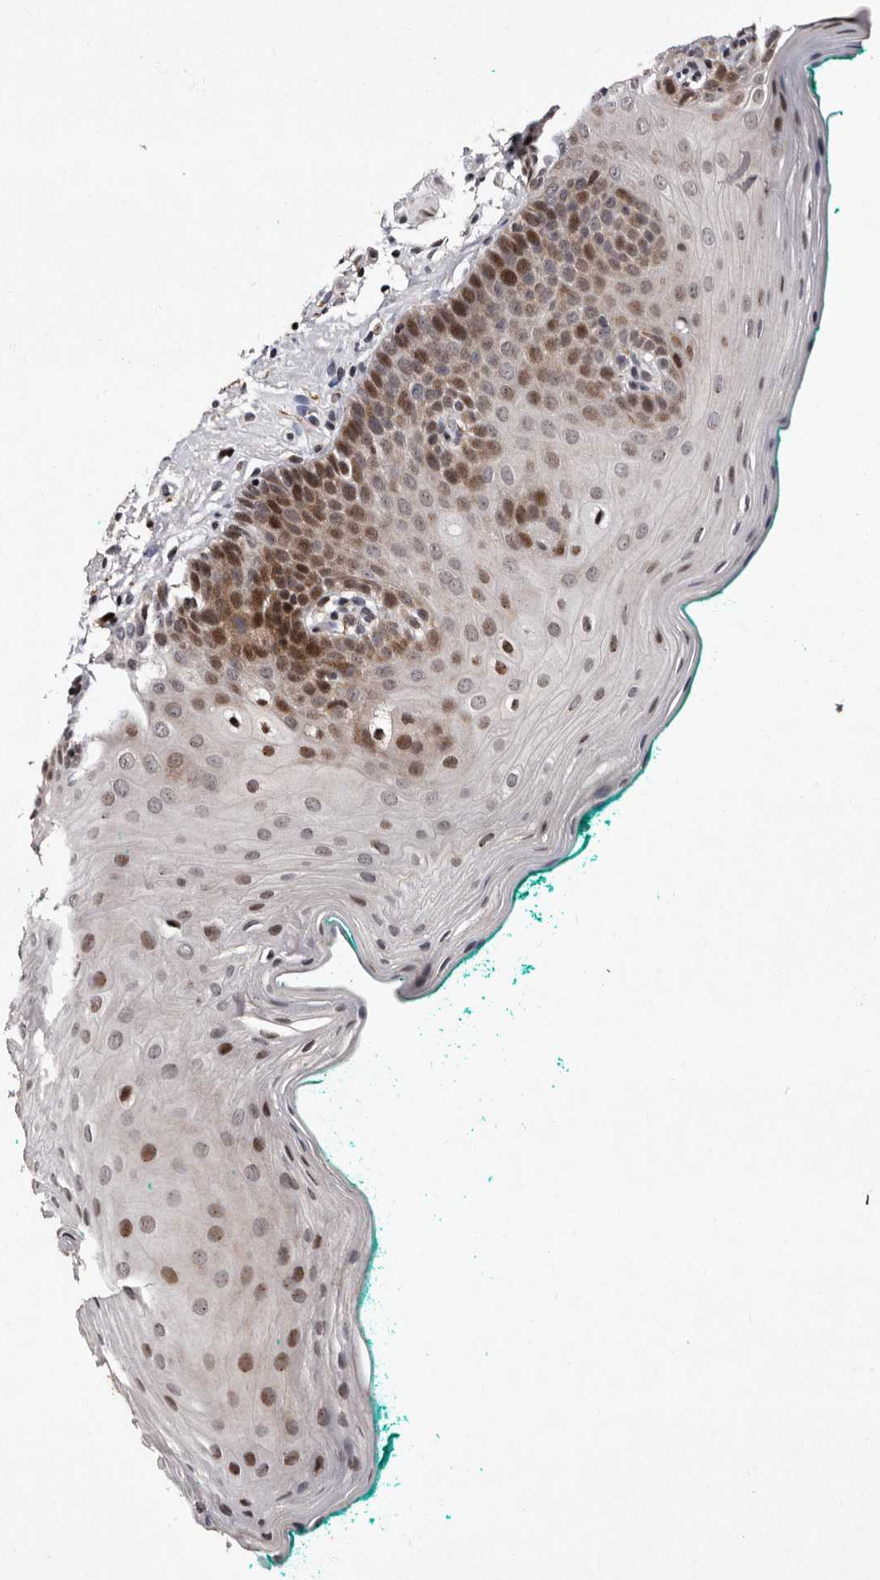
{"staining": {"intensity": "moderate", "quantity": "25%-75%", "location": "nuclear"}, "tissue": "oral mucosa", "cell_type": "Squamous epithelial cells", "image_type": "normal", "snomed": [{"axis": "morphology", "description": "Normal tissue, NOS"}, {"axis": "topography", "description": "Oral tissue"}], "caption": "High-power microscopy captured an immunohistochemistry (IHC) histopathology image of unremarkable oral mucosa, revealing moderate nuclear positivity in approximately 25%-75% of squamous epithelial cells.", "gene": "TNKS", "patient": {"sex": "male", "age": 58}}